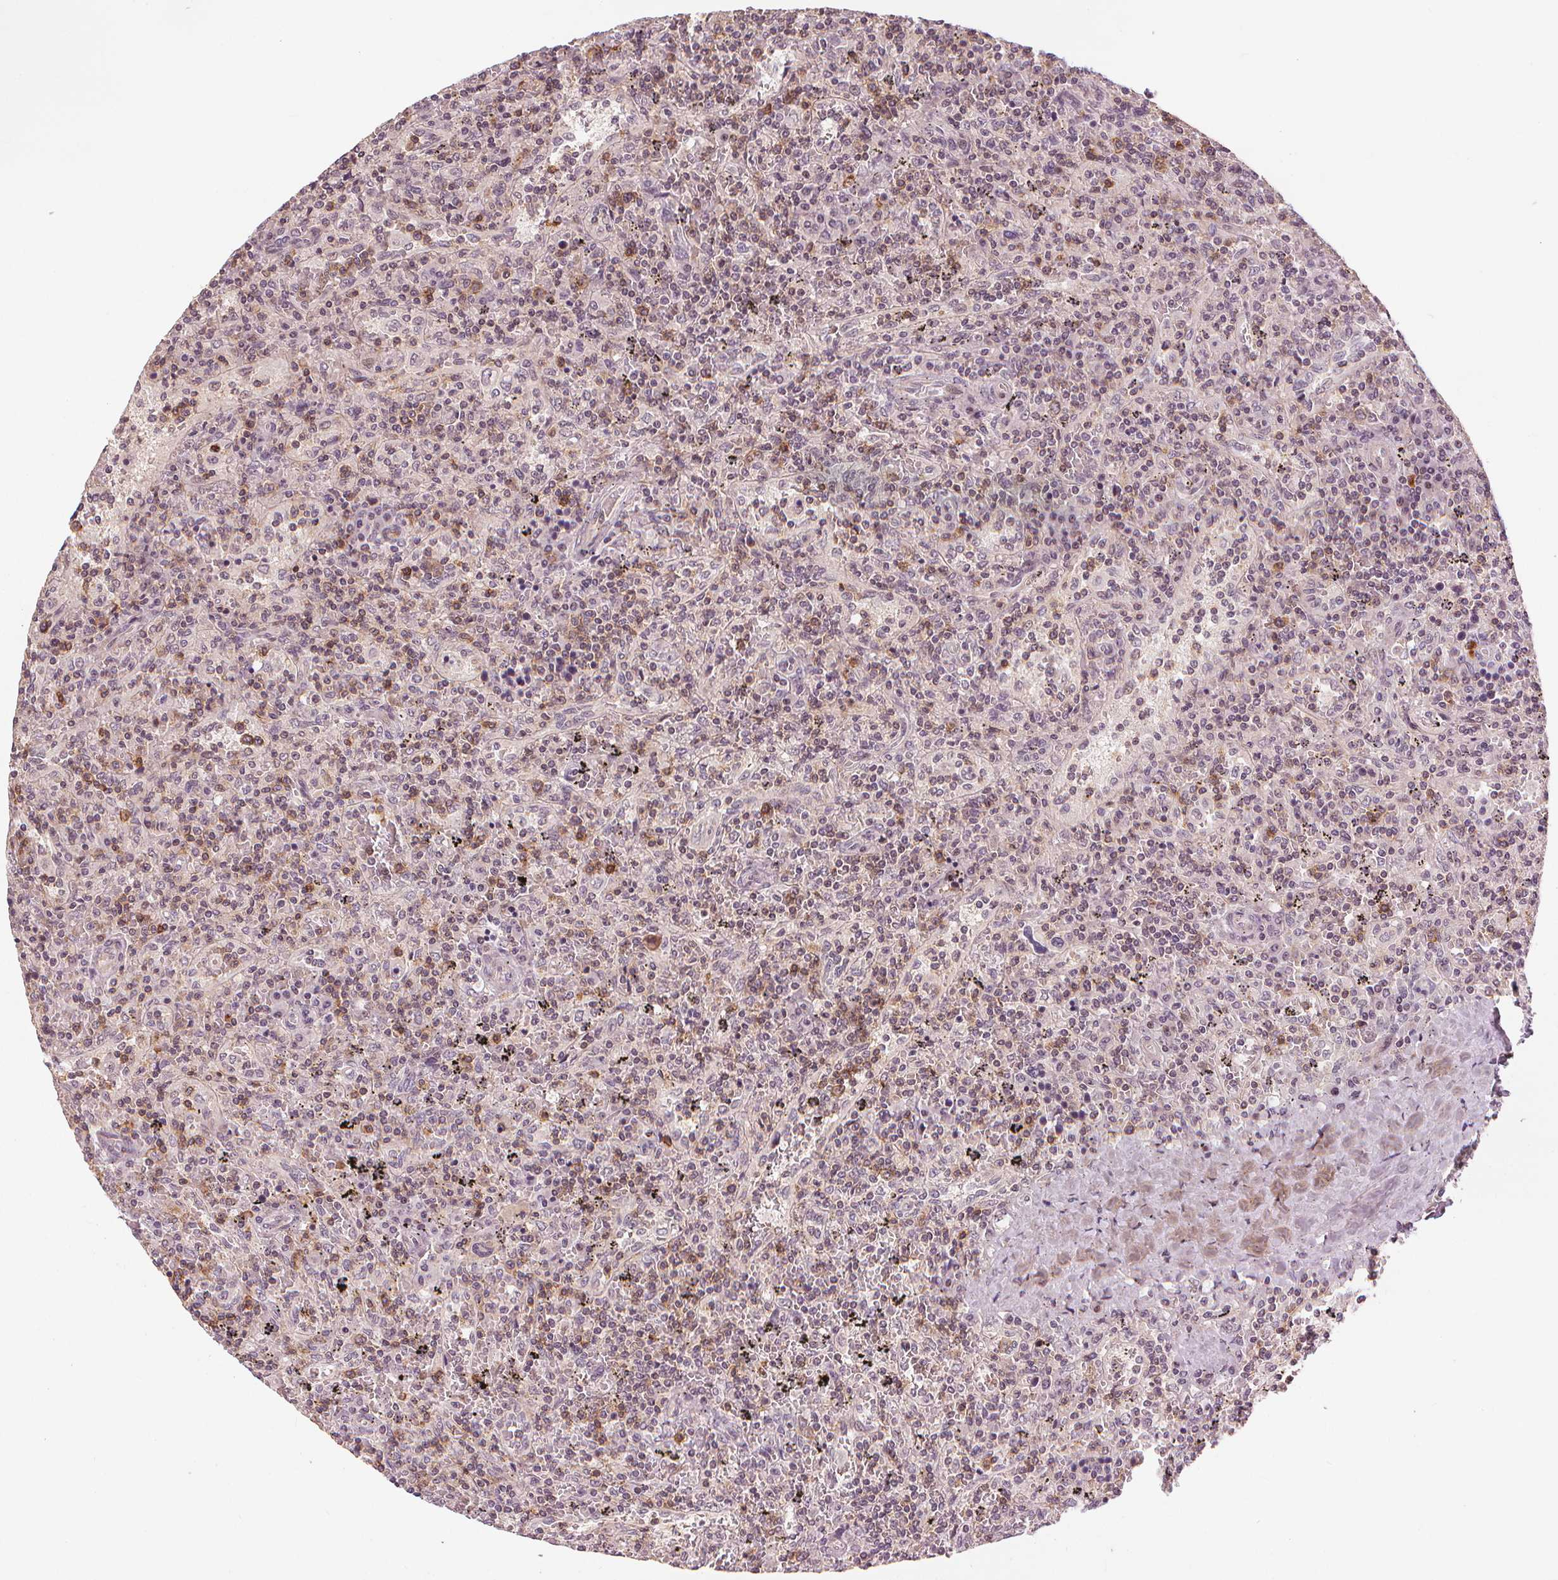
{"staining": {"intensity": "negative", "quantity": "none", "location": "none"}, "tissue": "lymphoma", "cell_type": "Tumor cells", "image_type": "cancer", "snomed": [{"axis": "morphology", "description": "Malignant lymphoma, non-Hodgkin's type, Low grade"}, {"axis": "topography", "description": "Spleen"}], "caption": "Histopathology image shows no protein positivity in tumor cells of lymphoma tissue.", "gene": "SLC34A1", "patient": {"sex": "male", "age": 62}}